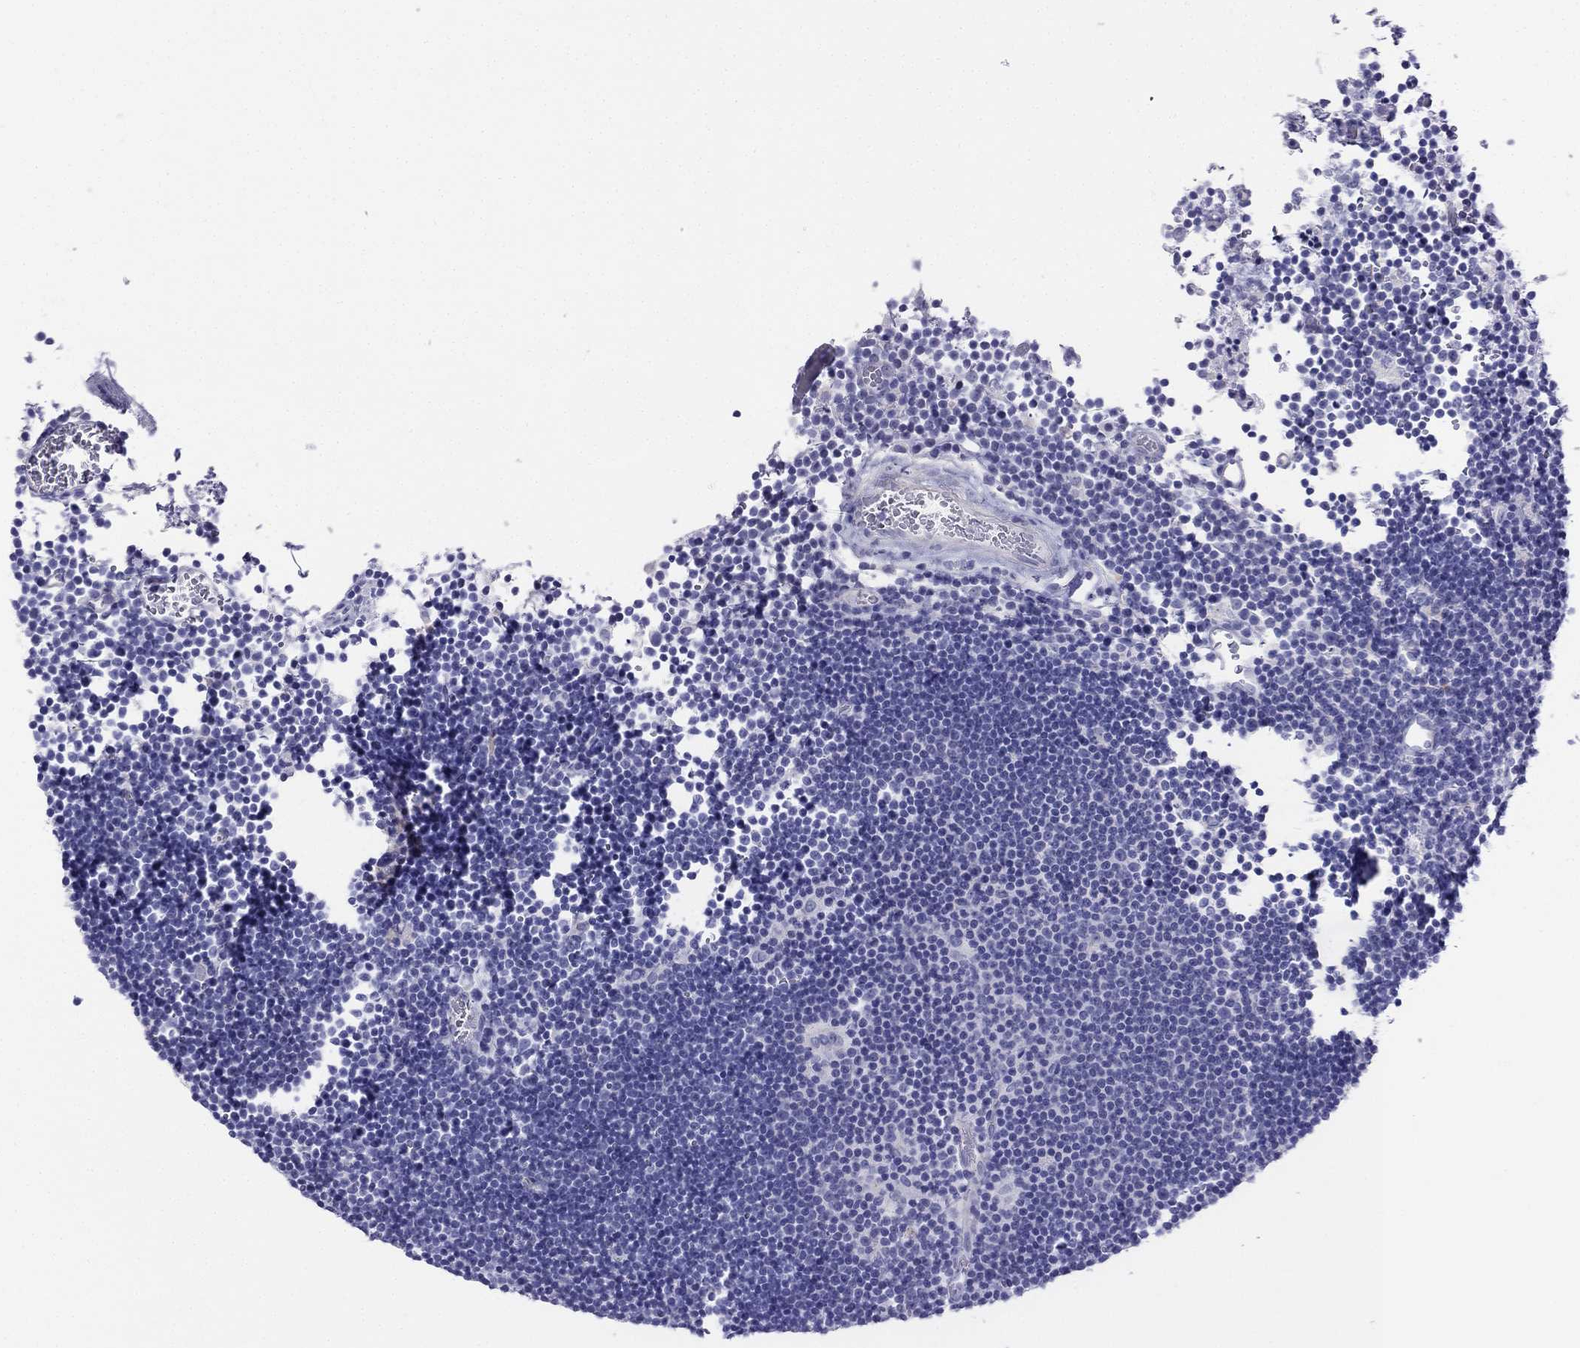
{"staining": {"intensity": "negative", "quantity": "none", "location": "none"}, "tissue": "lymphoma", "cell_type": "Tumor cells", "image_type": "cancer", "snomed": [{"axis": "morphology", "description": "Malignant lymphoma, non-Hodgkin's type, Low grade"}, {"axis": "topography", "description": "Brain"}], "caption": "A photomicrograph of lymphoma stained for a protein exhibits no brown staining in tumor cells. (Stains: DAB IHC with hematoxylin counter stain, Microscopy: brightfield microscopy at high magnification).", "gene": "ALOXE3", "patient": {"sex": "female", "age": 66}}